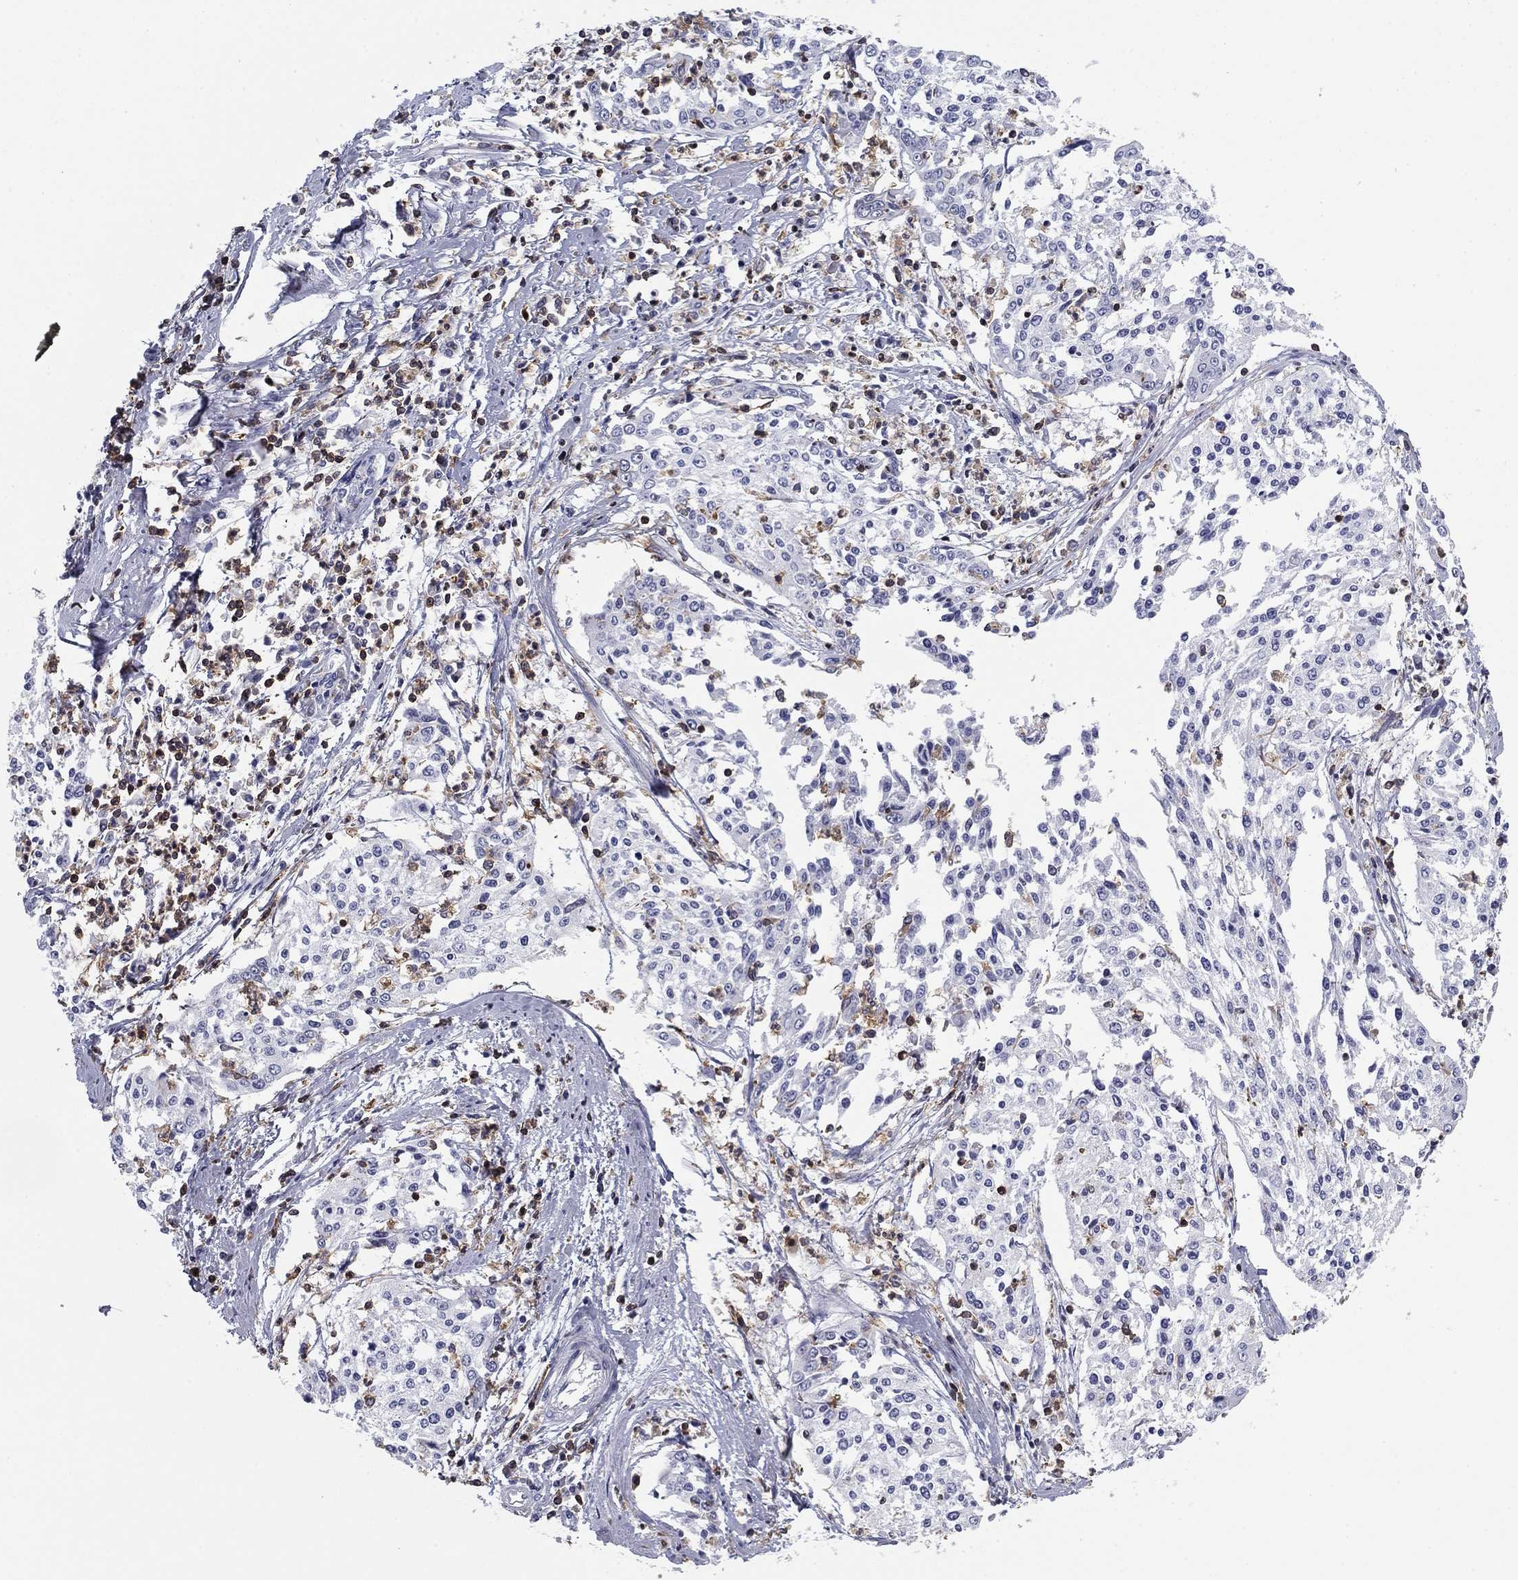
{"staining": {"intensity": "negative", "quantity": "none", "location": "none"}, "tissue": "cervical cancer", "cell_type": "Tumor cells", "image_type": "cancer", "snomed": [{"axis": "morphology", "description": "Squamous cell carcinoma, NOS"}, {"axis": "topography", "description": "Cervix"}], "caption": "The immunohistochemistry (IHC) image has no significant staining in tumor cells of cervical cancer tissue. (DAB immunohistochemistry (IHC) visualized using brightfield microscopy, high magnification).", "gene": "ARHGAP27", "patient": {"sex": "female", "age": 41}}